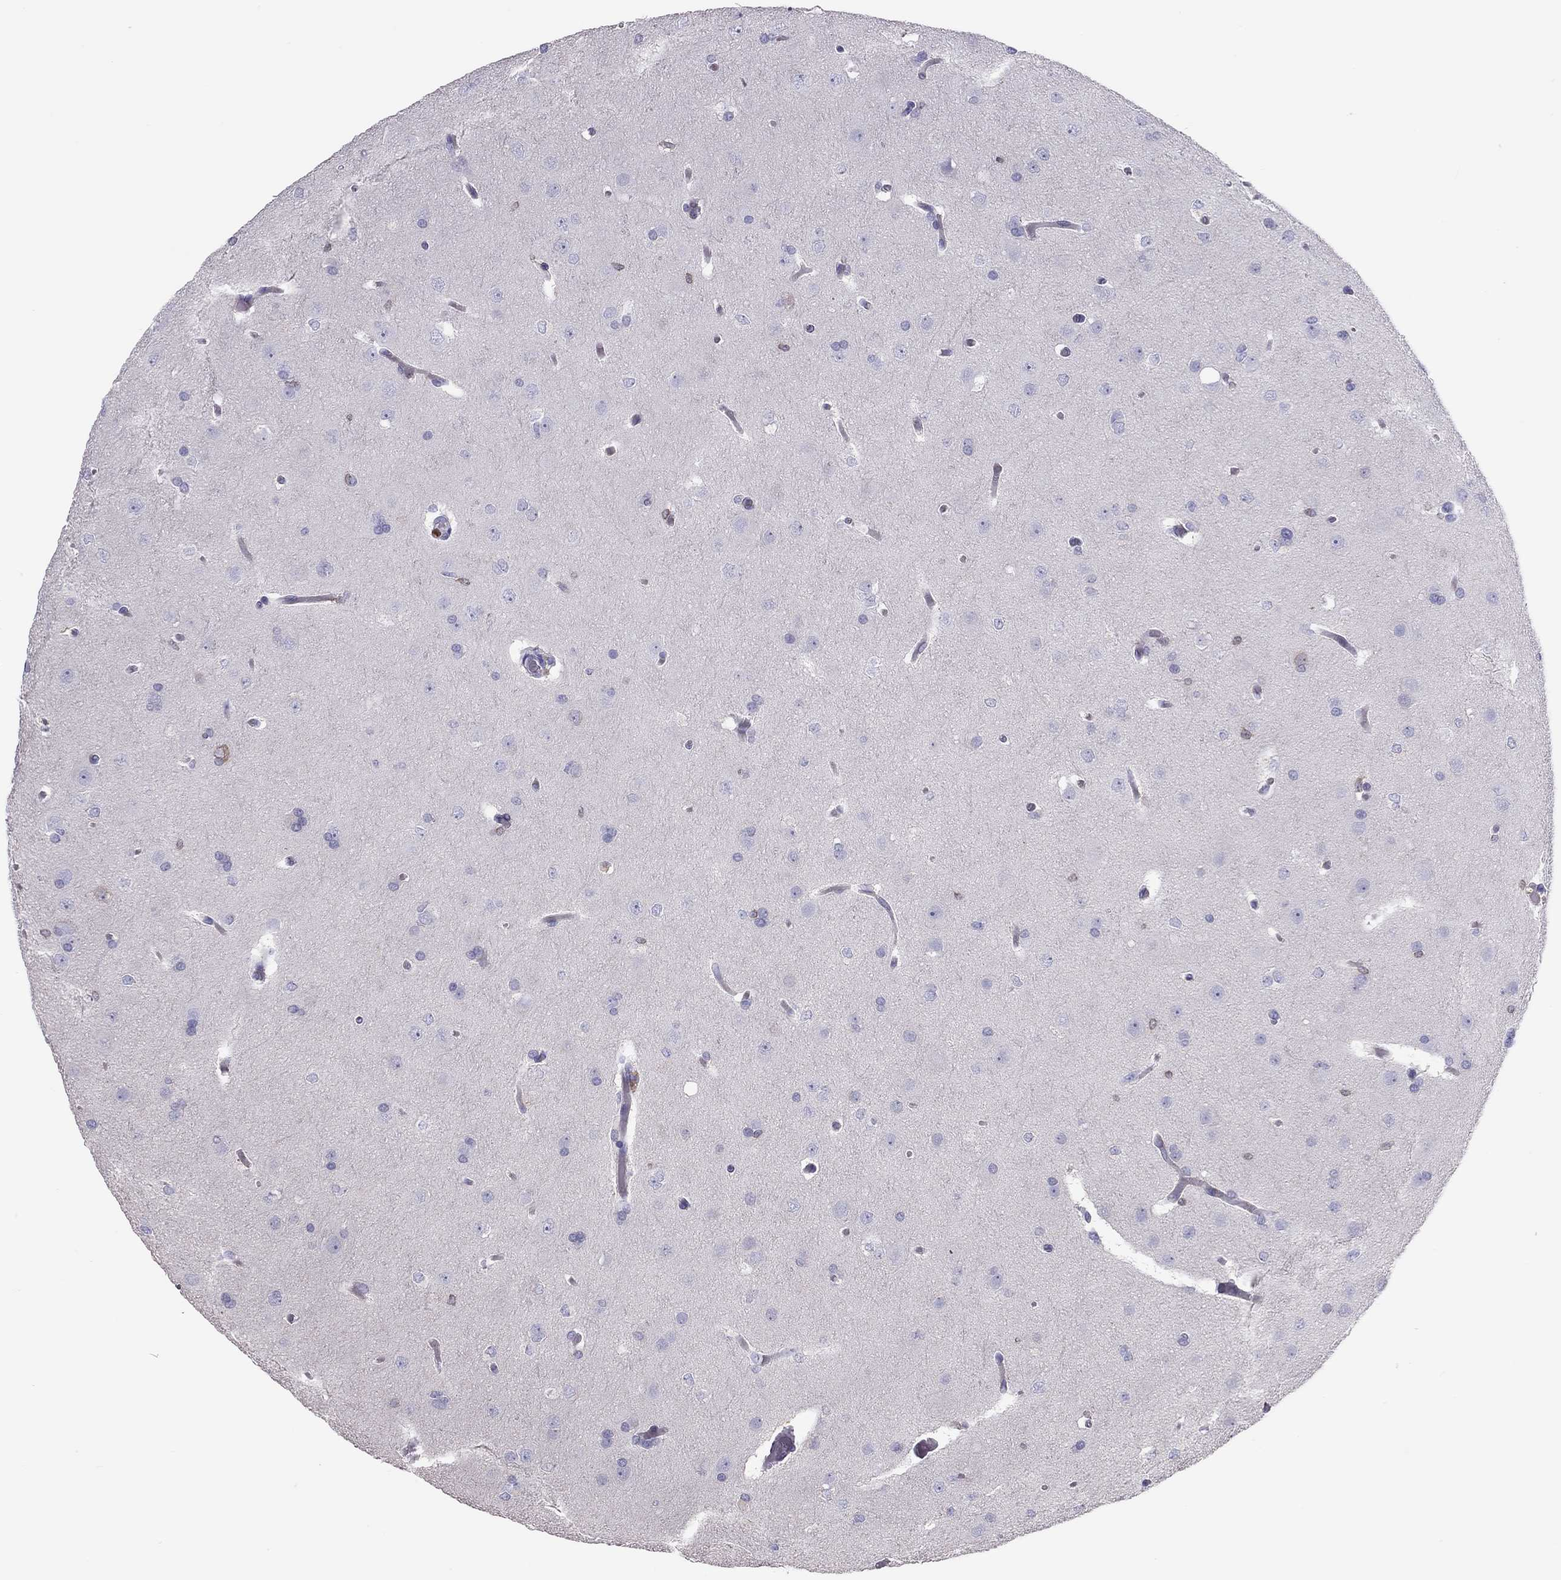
{"staining": {"intensity": "negative", "quantity": "none", "location": "none"}, "tissue": "glioma", "cell_type": "Tumor cells", "image_type": "cancer", "snomed": [{"axis": "morphology", "description": "Glioma, malignant, Low grade"}, {"axis": "topography", "description": "Brain"}], "caption": "This micrograph is of malignant low-grade glioma stained with IHC to label a protein in brown with the nuclei are counter-stained blue. There is no positivity in tumor cells. (Brightfield microscopy of DAB (3,3'-diaminobenzidine) immunohistochemistry (IHC) at high magnification).", "gene": "ADORA2A", "patient": {"sex": "female", "age": 32}}